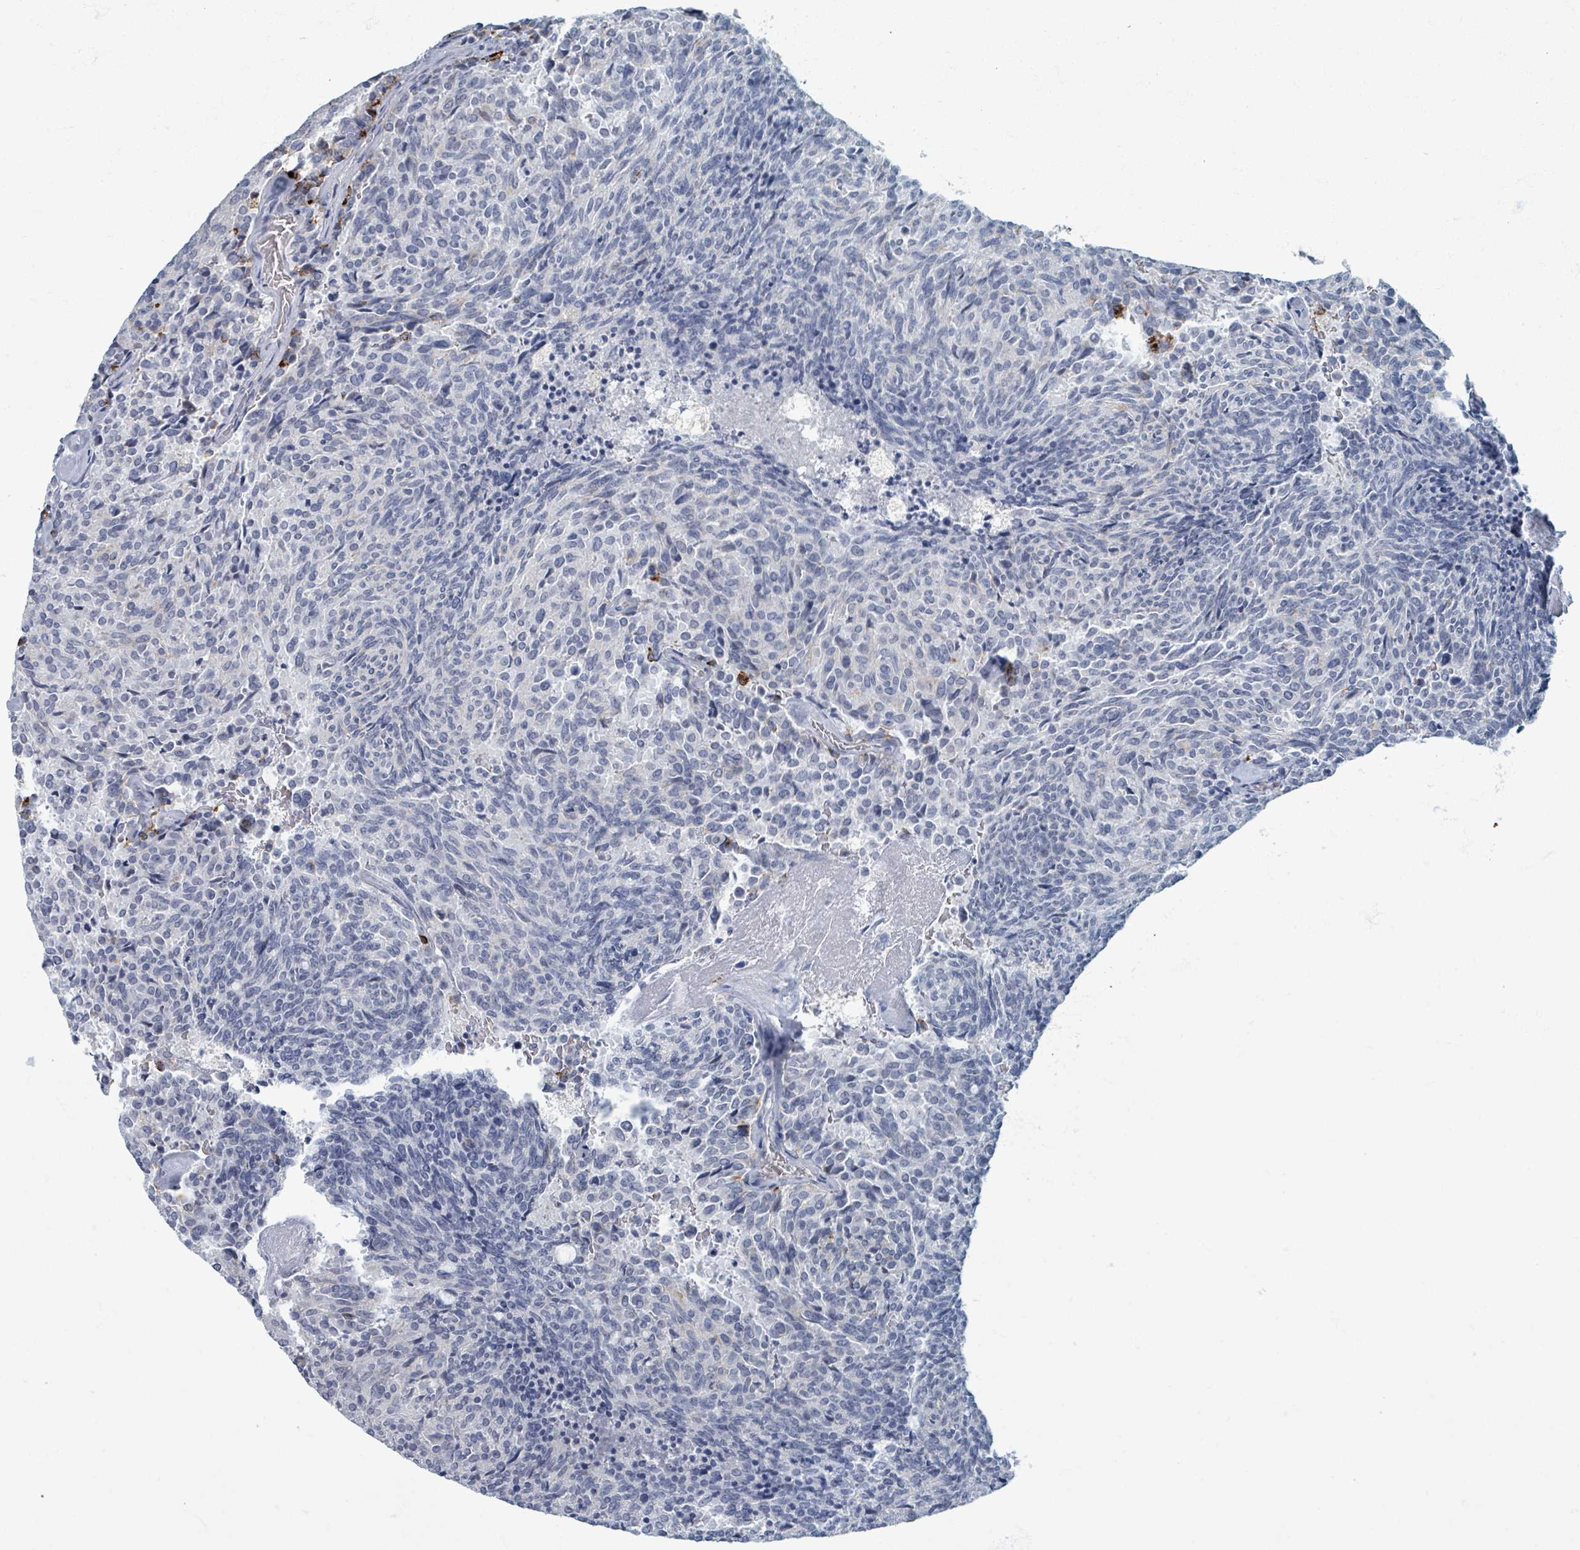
{"staining": {"intensity": "negative", "quantity": "none", "location": "none"}, "tissue": "carcinoid", "cell_type": "Tumor cells", "image_type": "cancer", "snomed": [{"axis": "morphology", "description": "Carcinoid, malignant, NOS"}, {"axis": "topography", "description": "Pancreas"}], "caption": "Immunohistochemical staining of human carcinoid demonstrates no significant staining in tumor cells. (IHC, brightfield microscopy, high magnification).", "gene": "WNT11", "patient": {"sex": "female", "age": 54}}